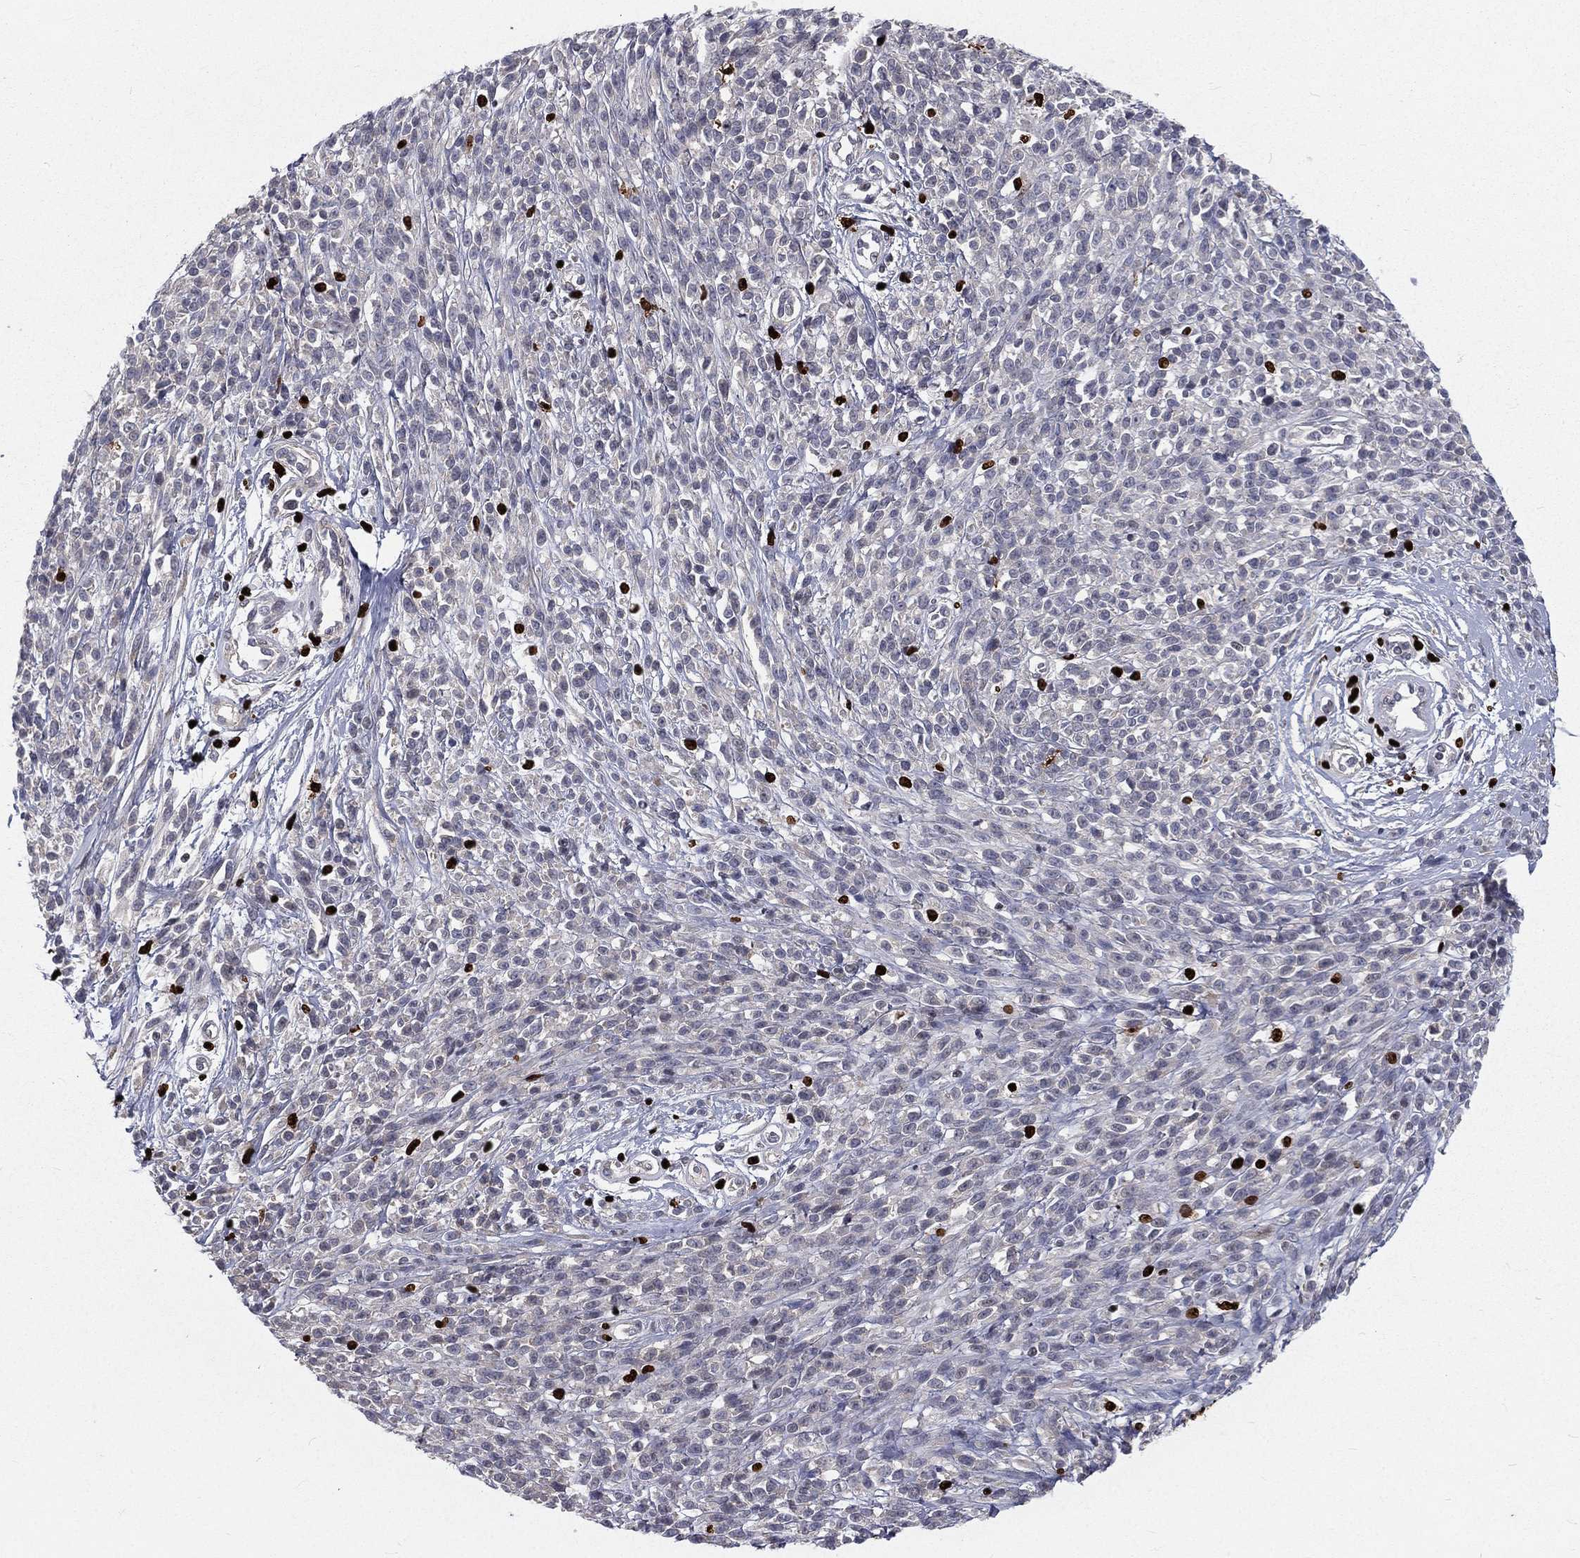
{"staining": {"intensity": "negative", "quantity": "none", "location": "none"}, "tissue": "melanoma", "cell_type": "Tumor cells", "image_type": "cancer", "snomed": [{"axis": "morphology", "description": "Malignant melanoma, NOS"}, {"axis": "topography", "description": "Skin"}, {"axis": "topography", "description": "Skin of trunk"}], "caption": "Immunohistochemistry (IHC) micrograph of neoplastic tissue: human malignant melanoma stained with DAB (3,3'-diaminobenzidine) demonstrates no significant protein expression in tumor cells.", "gene": "MNDA", "patient": {"sex": "male", "age": 74}}